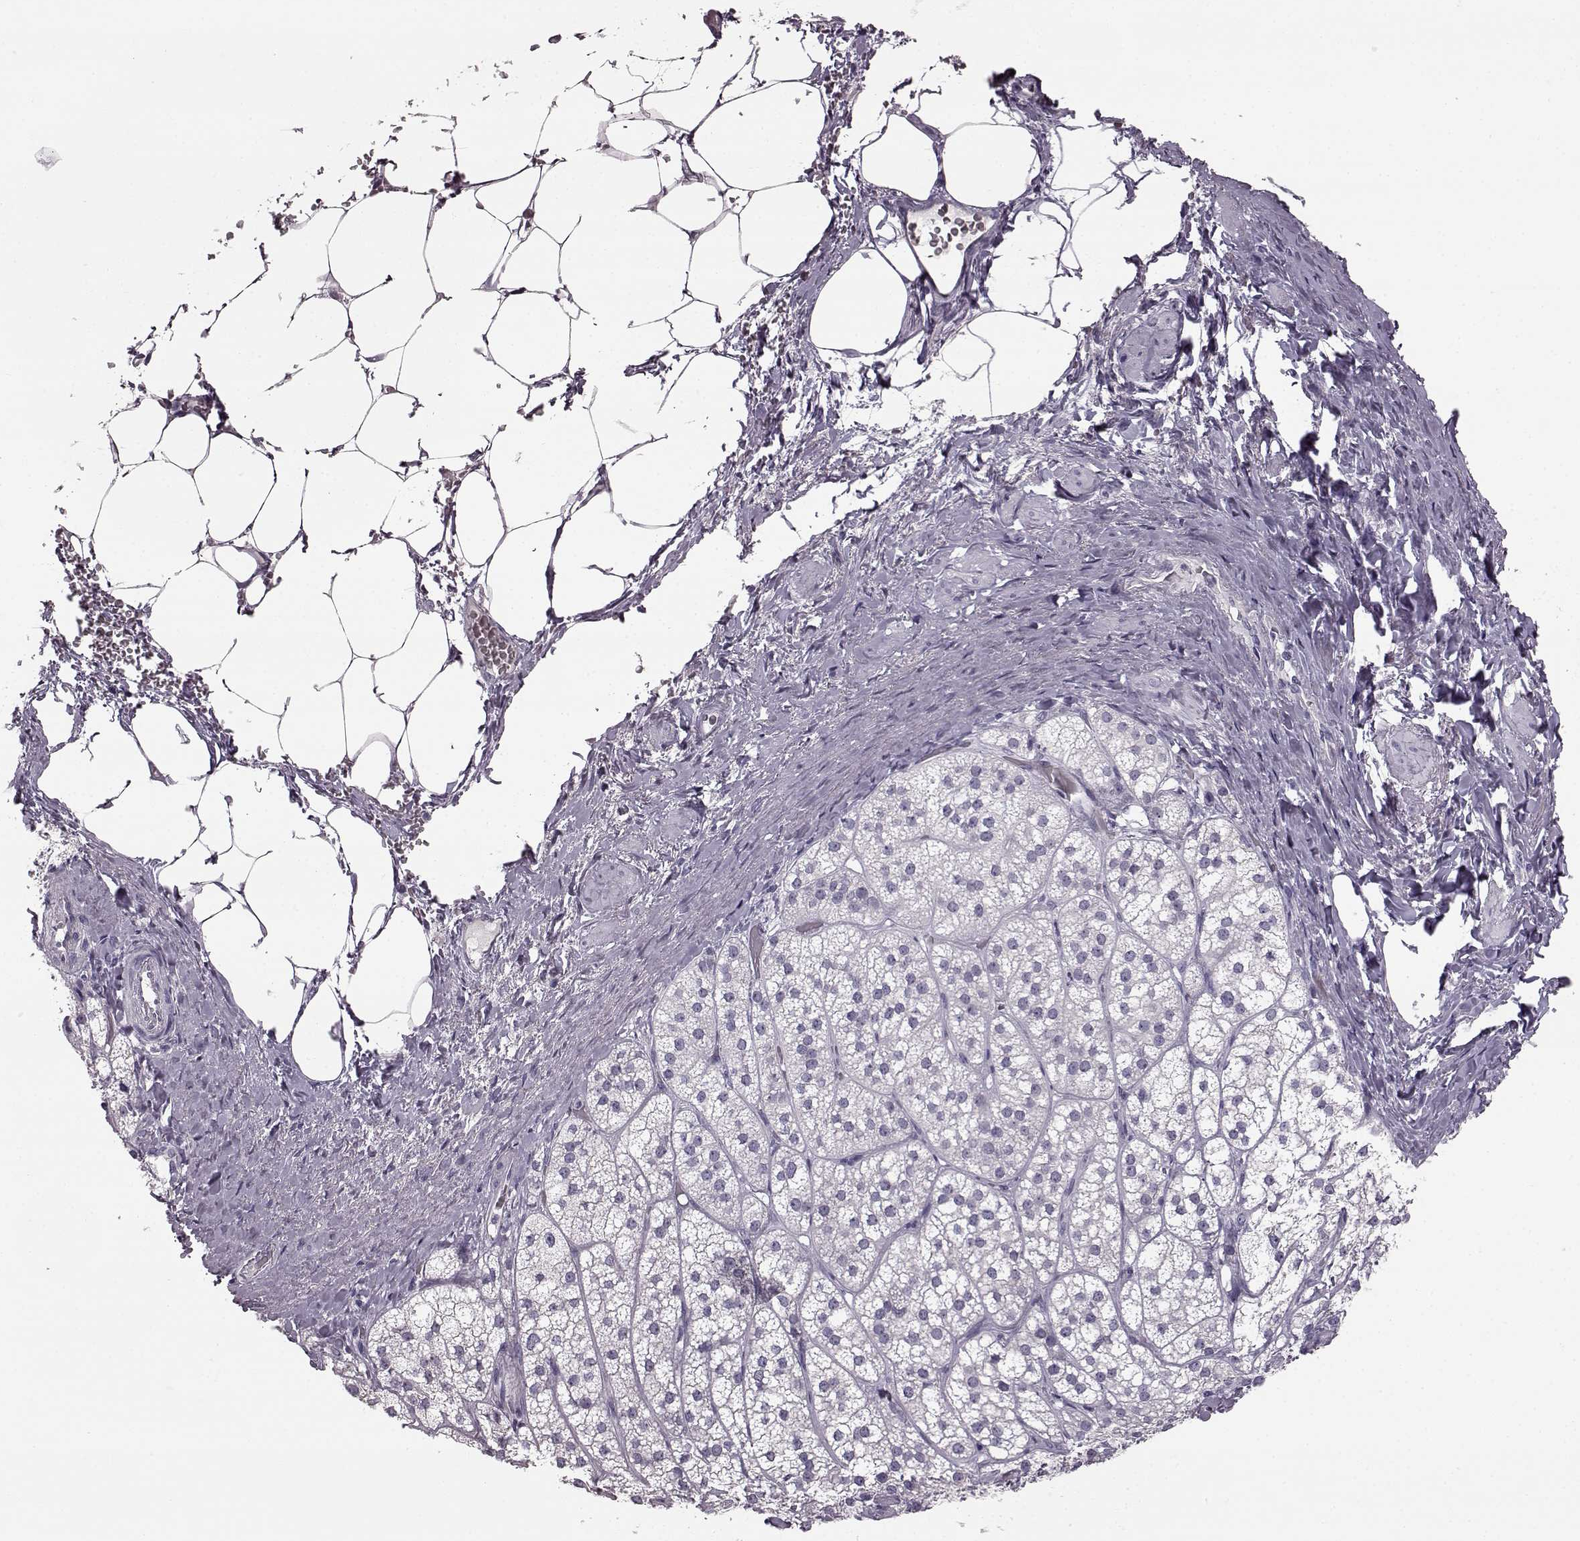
{"staining": {"intensity": "negative", "quantity": "none", "location": "none"}, "tissue": "adrenal gland", "cell_type": "Glandular cells", "image_type": "normal", "snomed": [{"axis": "morphology", "description": "Normal tissue, NOS"}, {"axis": "topography", "description": "Adrenal gland"}], "caption": "Micrograph shows no protein staining in glandular cells of unremarkable adrenal gland.", "gene": "PRPH2", "patient": {"sex": "female", "age": 60}}